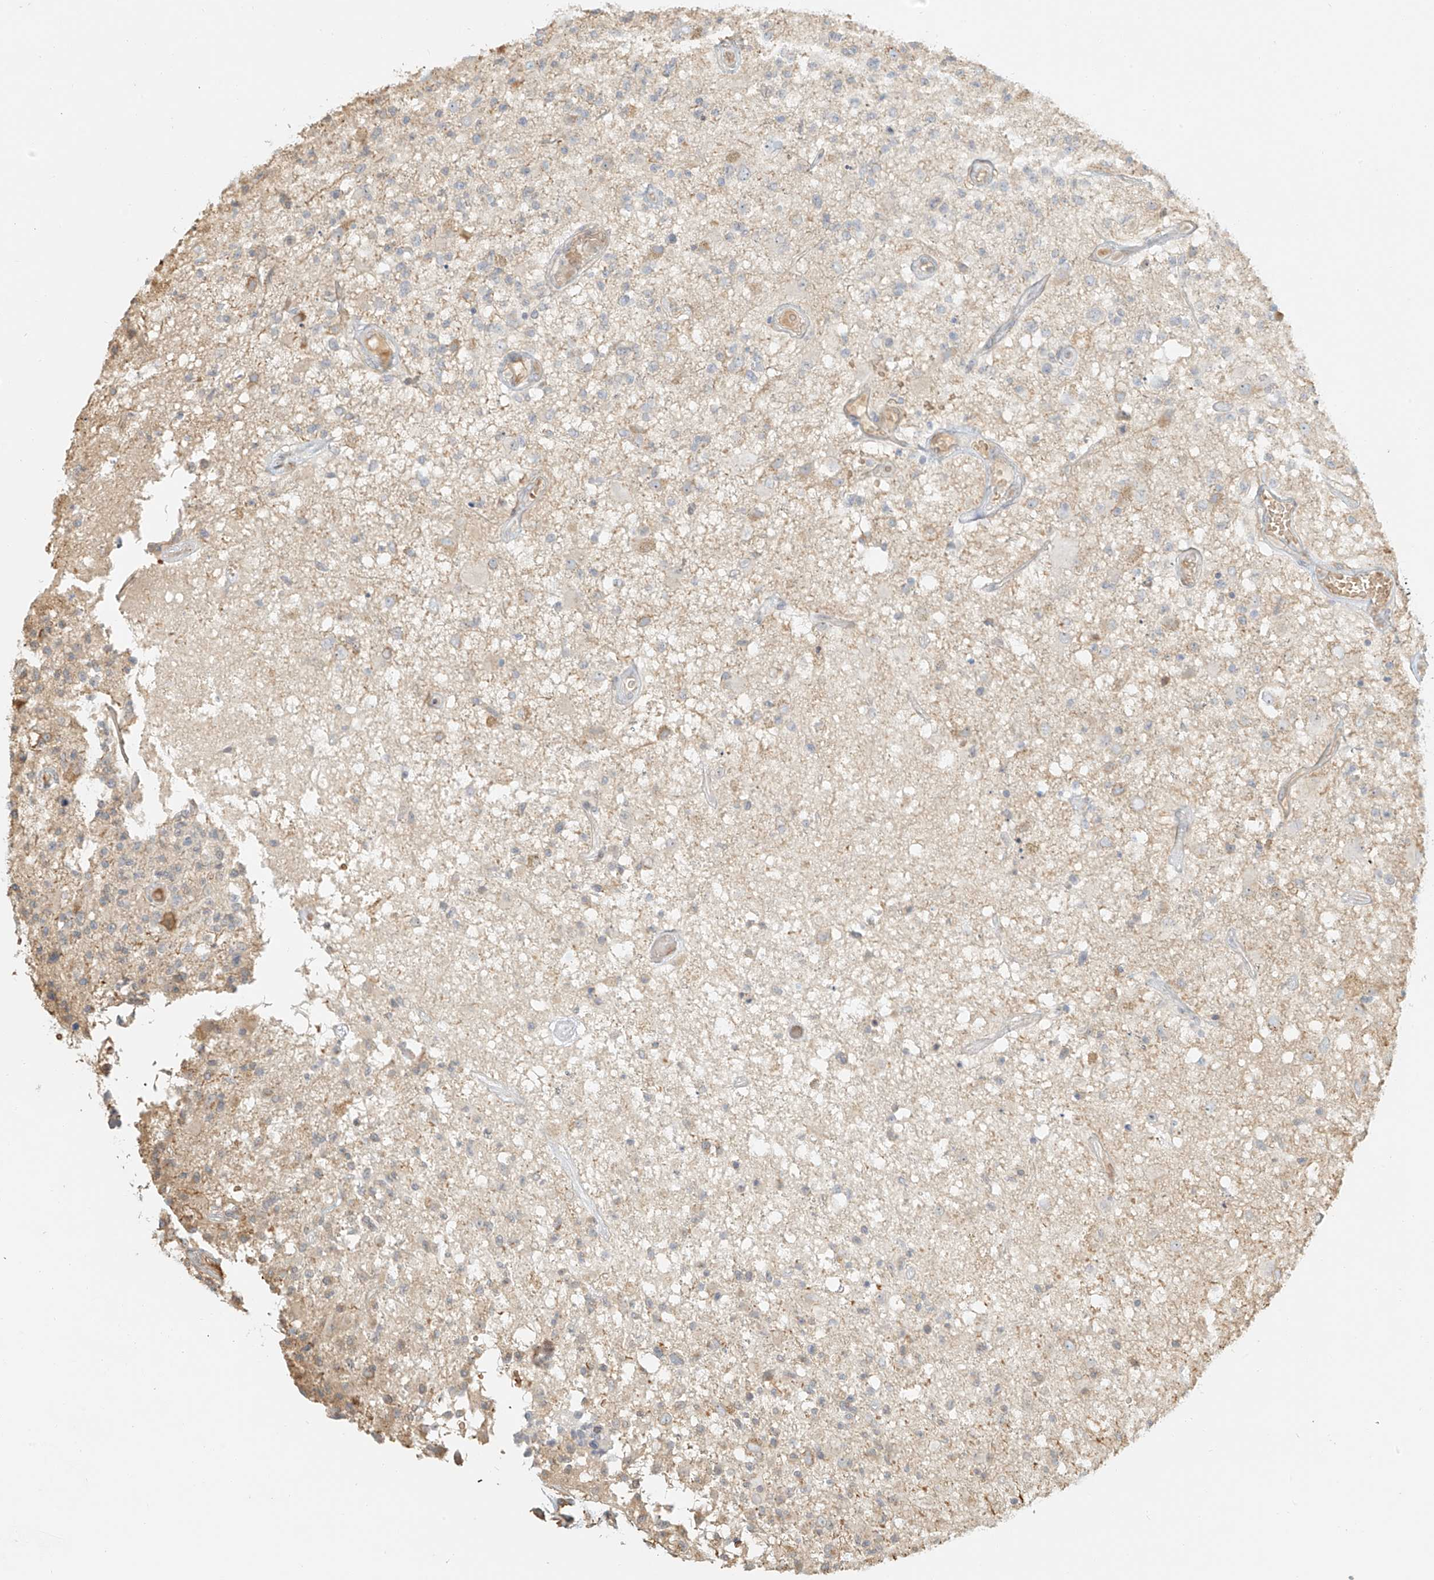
{"staining": {"intensity": "negative", "quantity": "none", "location": "none"}, "tissue": "glioma", "cell_type": "Tumor cells", "image_type": "cancer", "snomed": [{"axis": "morphology", "description": "Glioma, malignant, High grade"}, {"axis": "morphology", "description": "Glioblastoma, NOS"}, {"axis": "topography", "description": "Brain"}], "caption": "The image shows no staining of tumor cells in glioblastoma.", "gene": "UPK1B", "patient": {"sex": "male", "age": 60}}